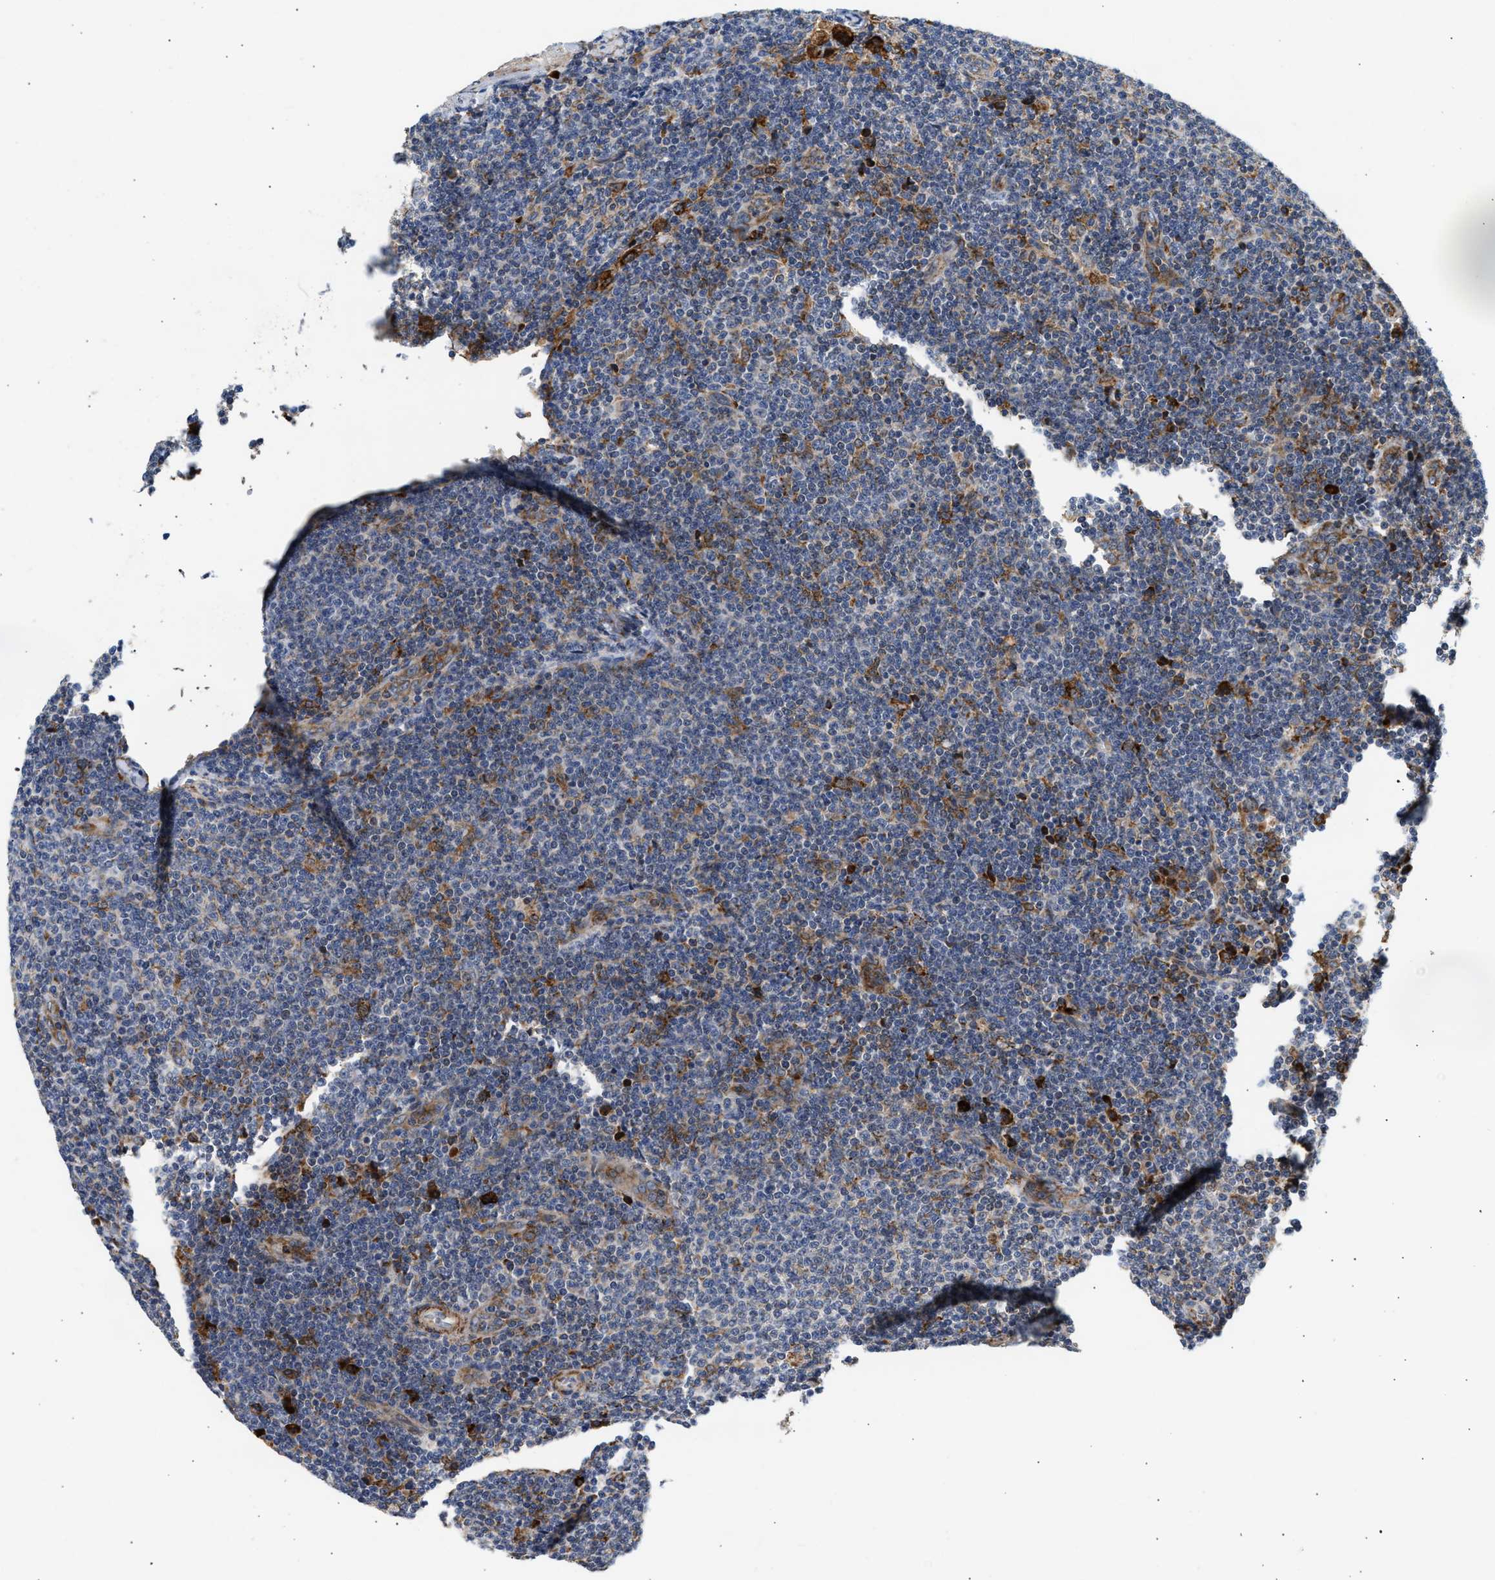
{"staining": {"intensity": "negative", "quantity": "none", "location": "none"}, "tissue": "lymphoma", "cell_type": "Tumor cells", "image_type": "cancer", "snomed": [{"axis": "morphology", "description": "Malignant lymphoma, non-Hodgkin's type, Low grade"}, {"axis": "topography", "description": "Lymph node"}], "caption": "A high-resolution photomicrograph shows immunohistochemistry (IHC) staining of lymphoma, which shows no significant staining in tumor cells.", "gene": "AMZ1", "patient": {"sex": "male", "age": 66}}